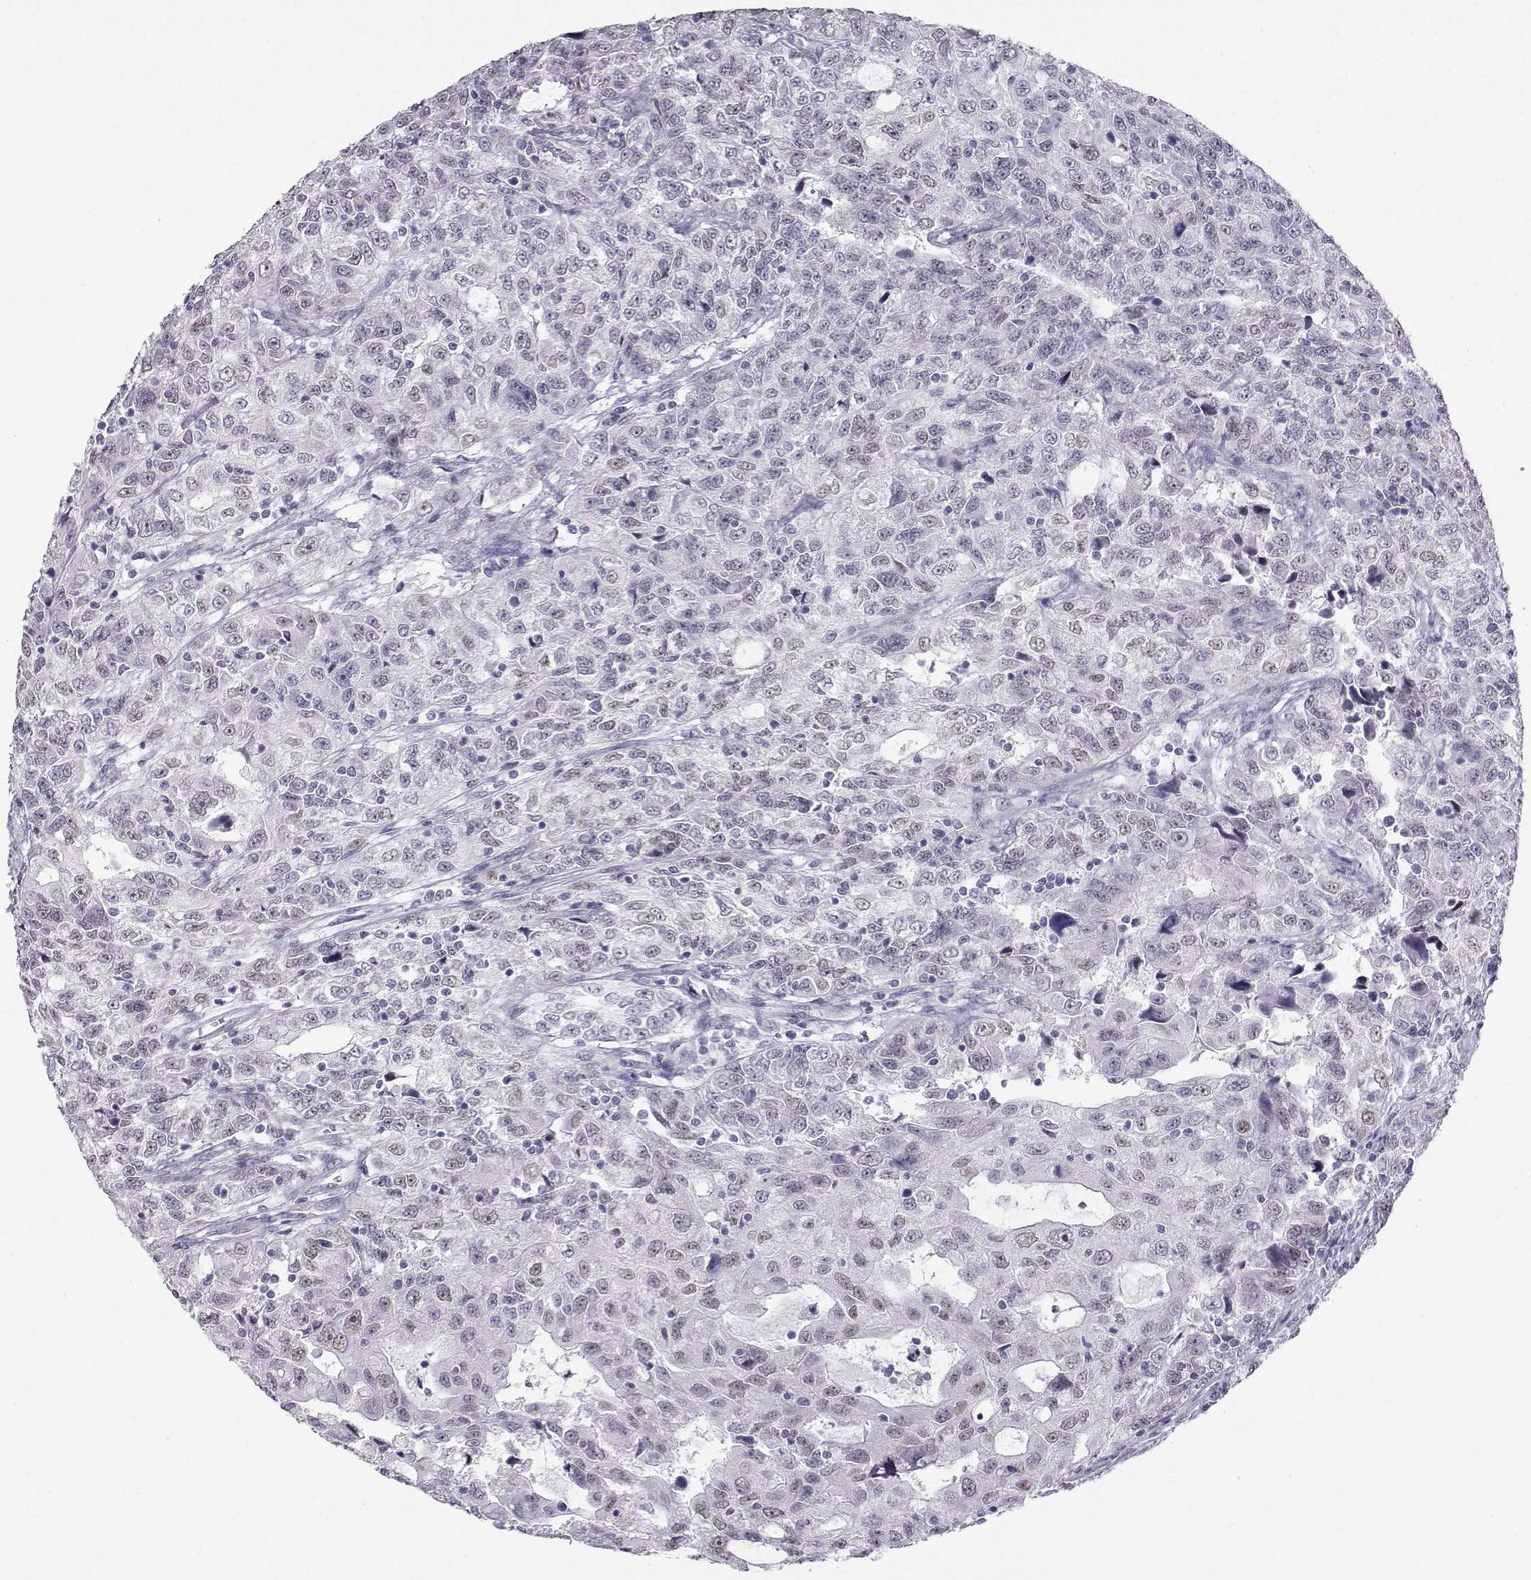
{"staining": {"intensity": "negative", "quantity": "none", "location": "none"}, "tissue": "urothelial cancer", "cell_type": "Tumor cells", "image_type": "cancer", "snomed": [{"axis": "morphology", "description": "Urothelial carcinoma, NOS"}, {"axis": "morphology", "description": "Urothelial carcinoma, High grade"}, {"axis": "topography", "description": "Urinary bladder"}], "caption": "This micrograph is of urothelial cancer stained with IHC to label a protein in brown with the nuclei are counter-stained blue. There is no staining in tumor cells.", "gene": "TEDC2", "patient": {"sex": "female", "age": 73}}